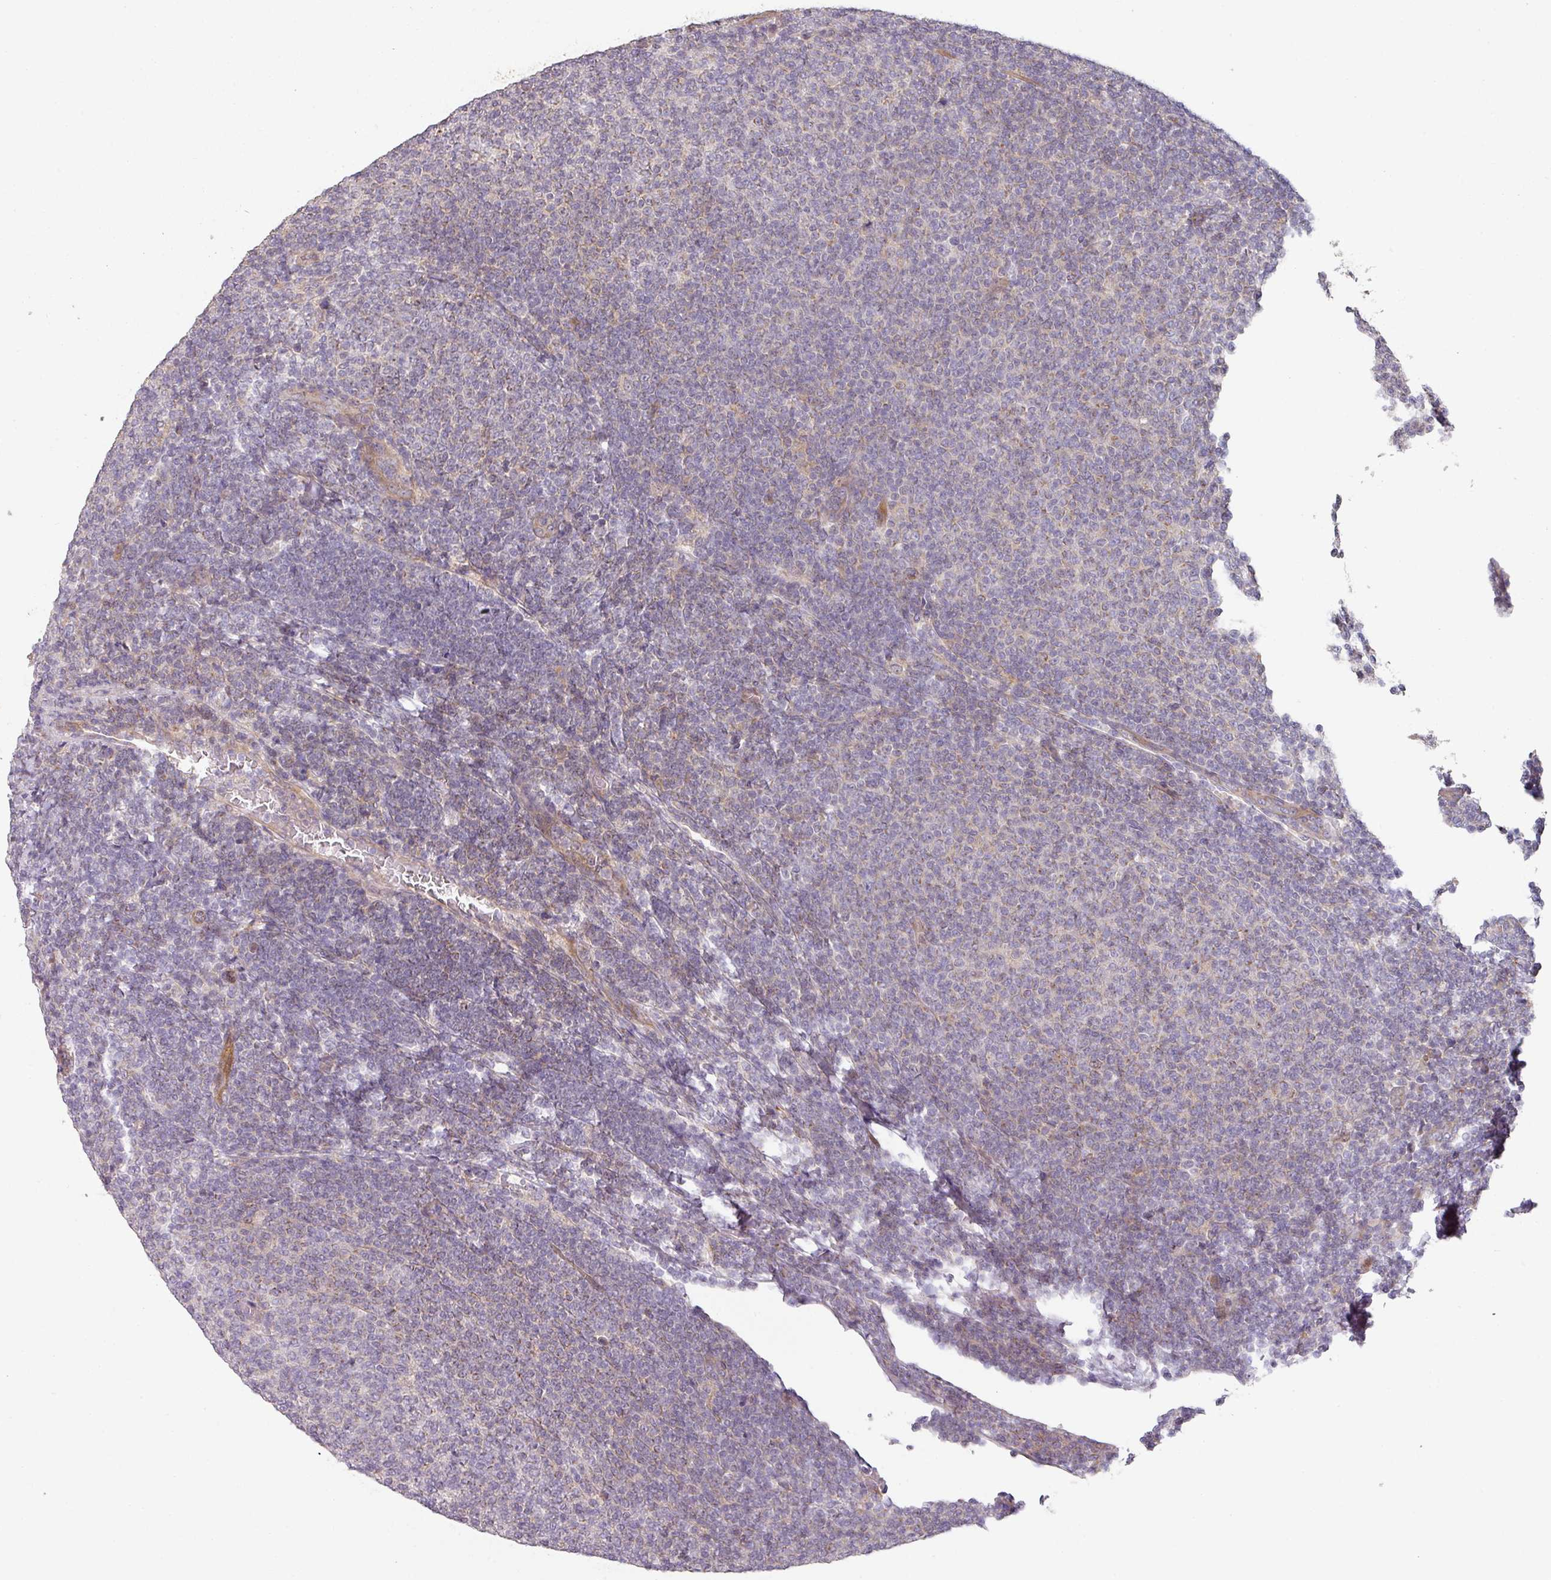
{"staining": {"intensity": "negative", "quantity": "none", "location": "none"}, "tissue": "lymphoma", "cell_type": "Tumor cells", "image_type": "cancer", "snomed": [{"axis": "morphology", "description": "Malignant lymphoma, non-Hodgkin's type, Low grade"}, {"axis": "topography", "description": "Lymph node"}], "caption": "This image is of lymphoma stained with immunohistochemistry (IHC) to label a protein in brown with the nuclei are counter-stained blue. There is no expression in tumor cells.", "gene": "PCDH1", "patient": {"sex": "male", "age": 66}}